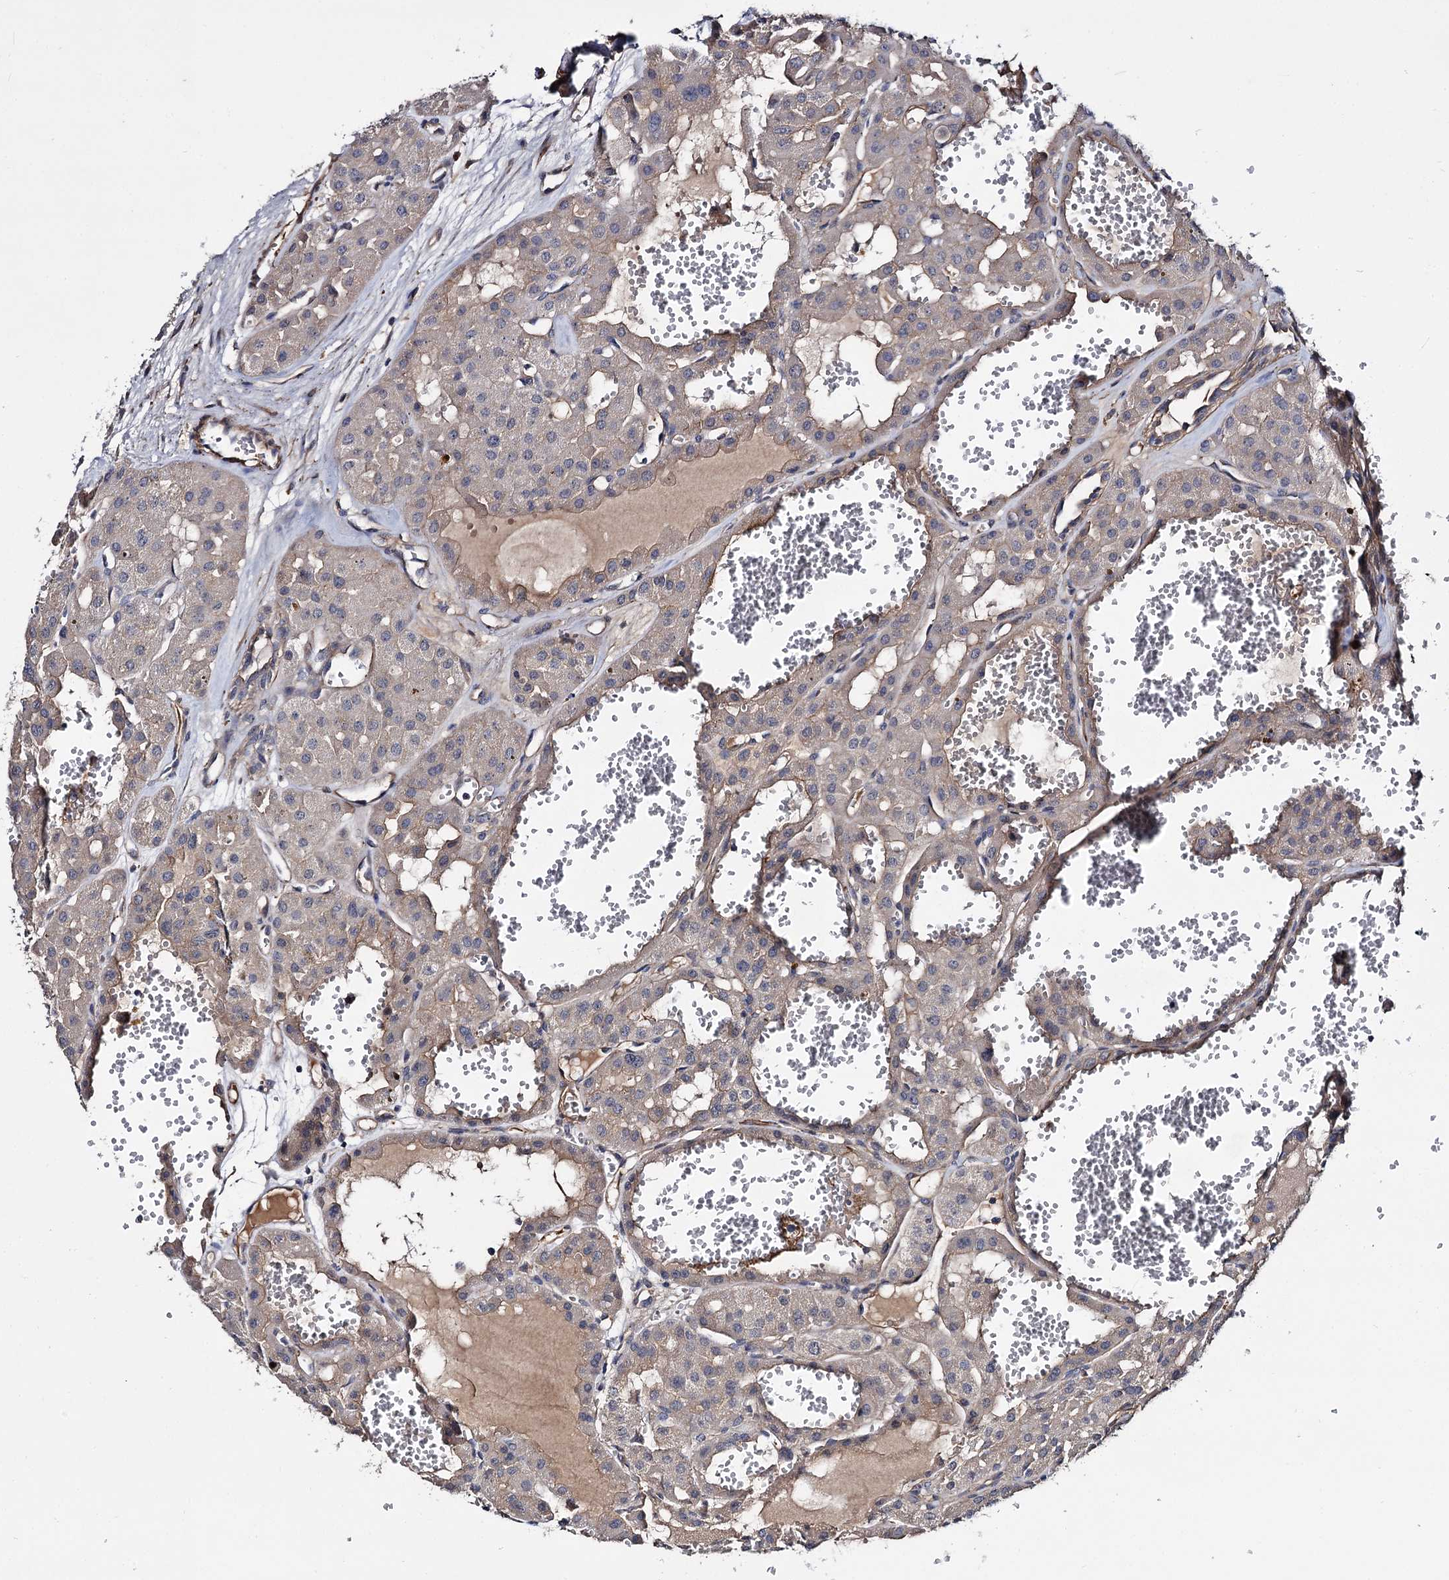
{"staining": {"intensity": "weak", "quantity": "25%-75%", "location": "cytoplasmic/membranous"}, "tissue": "renal cancer", "cell_type": "Tumor cells", "image_type": "cancer", "snomed": [{"axis": "morphology", "description": "Carcinoma, NOS"}, {"axis": "topography", "description": "Kidney"}], "caption": "The micrograph displays staining of renal cancer (carcinoma), revealing weak cytoplasmic/membranous protein positivity (brown color) within tumor cells.", "gene": "ISM2", "patient": {"sex": "female", "age": 75}}